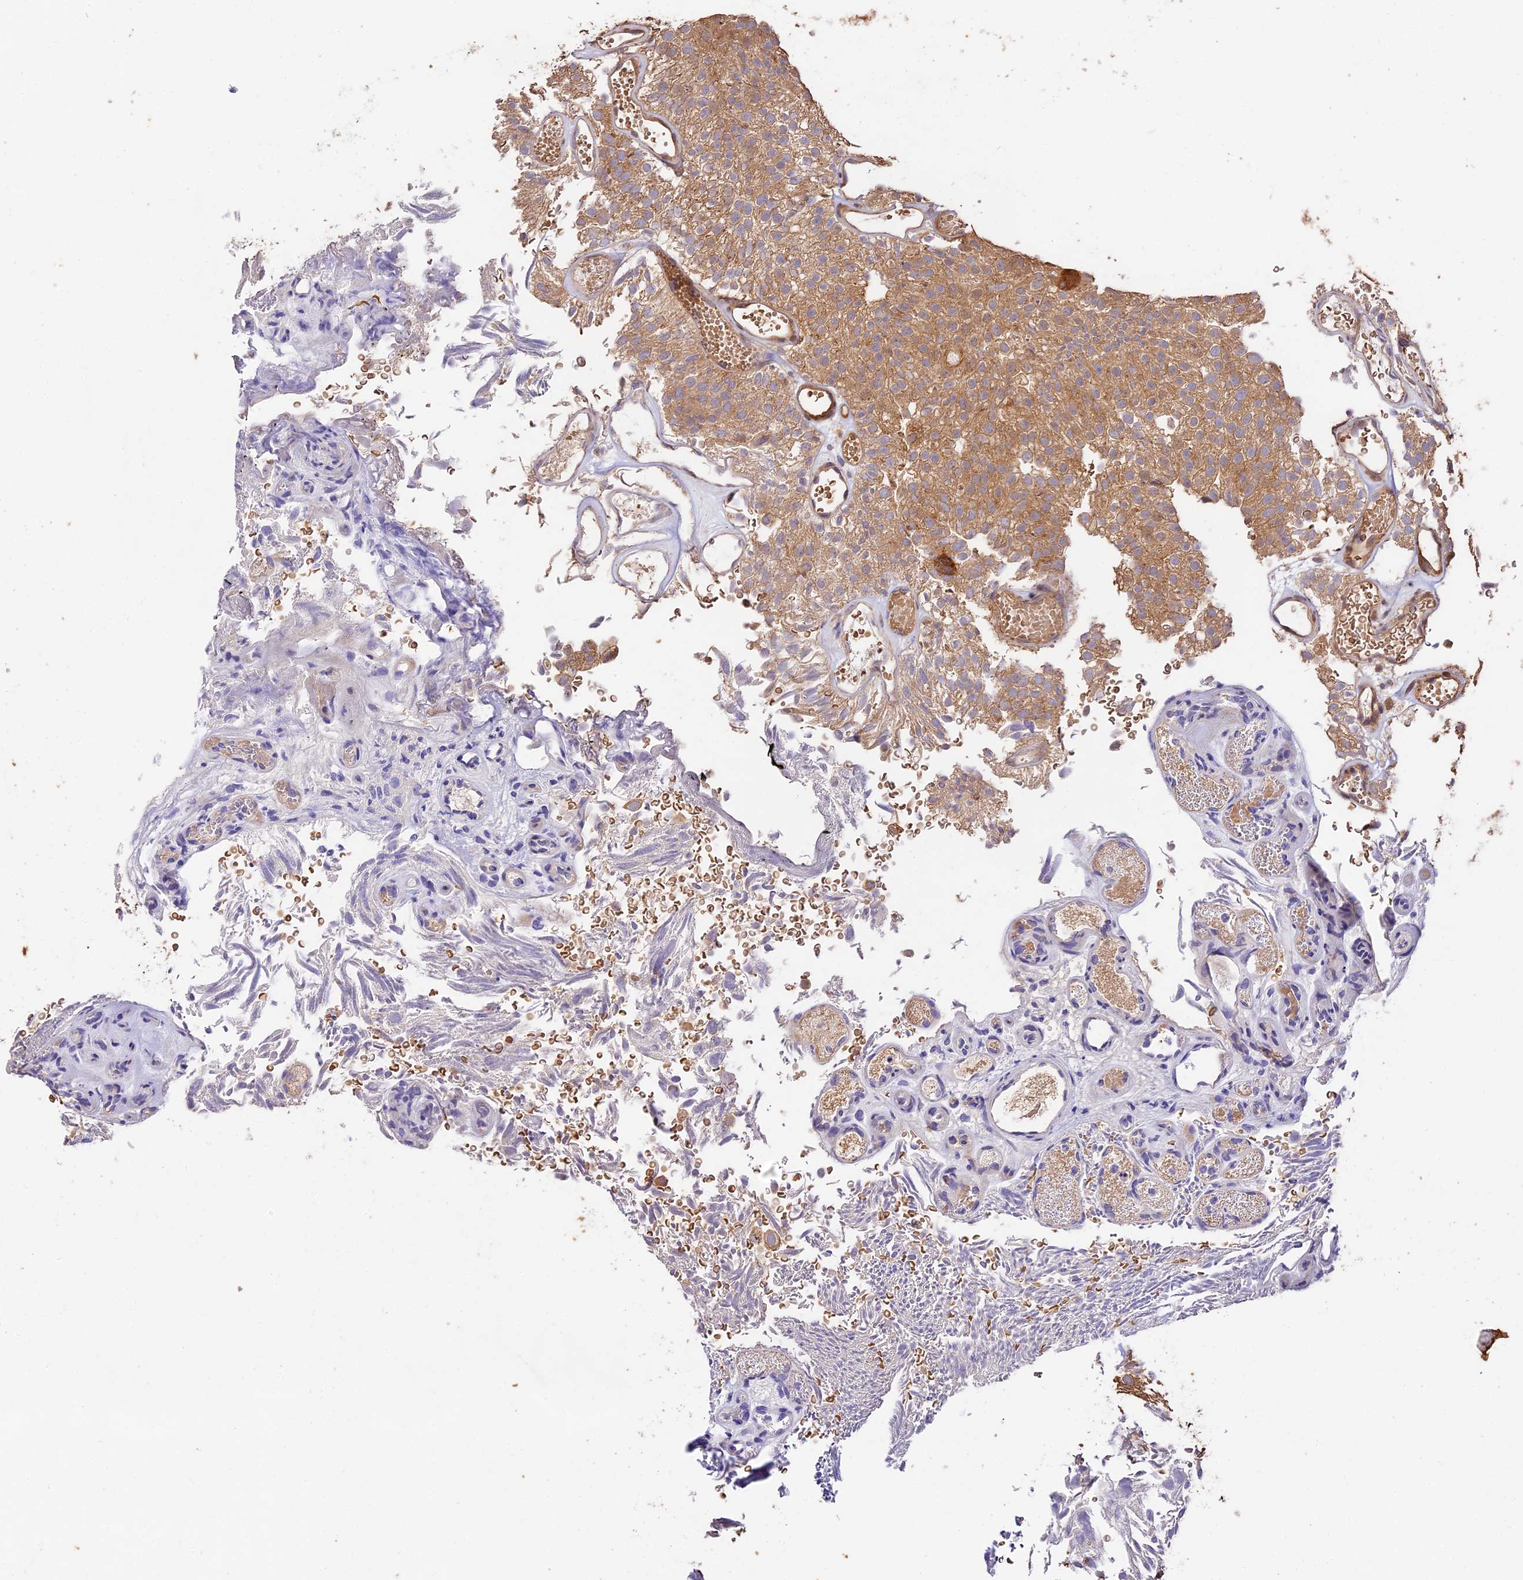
{"staining": {"intensity": "strong", "quantity": "25%-75%", "location": "cytoplasmic/membranous"}, "tissue": "urothelial cancer", "cell_type": "Tumor cells", "image_type": "cancer", "snomed": [{"axis": "morphology", "description": "Urothelial carcinoma, Low grade"}, {"axis": "topography", "description": "Urinary bladder"}], "caption": "A high amount of strong cytoplasmic/membranous staining is present in approximately 25%-75% of tumor cells in urothelial cancer tissue.", "gene": "PPP1R37", "patient": {"sex": "male", "age": 78}}